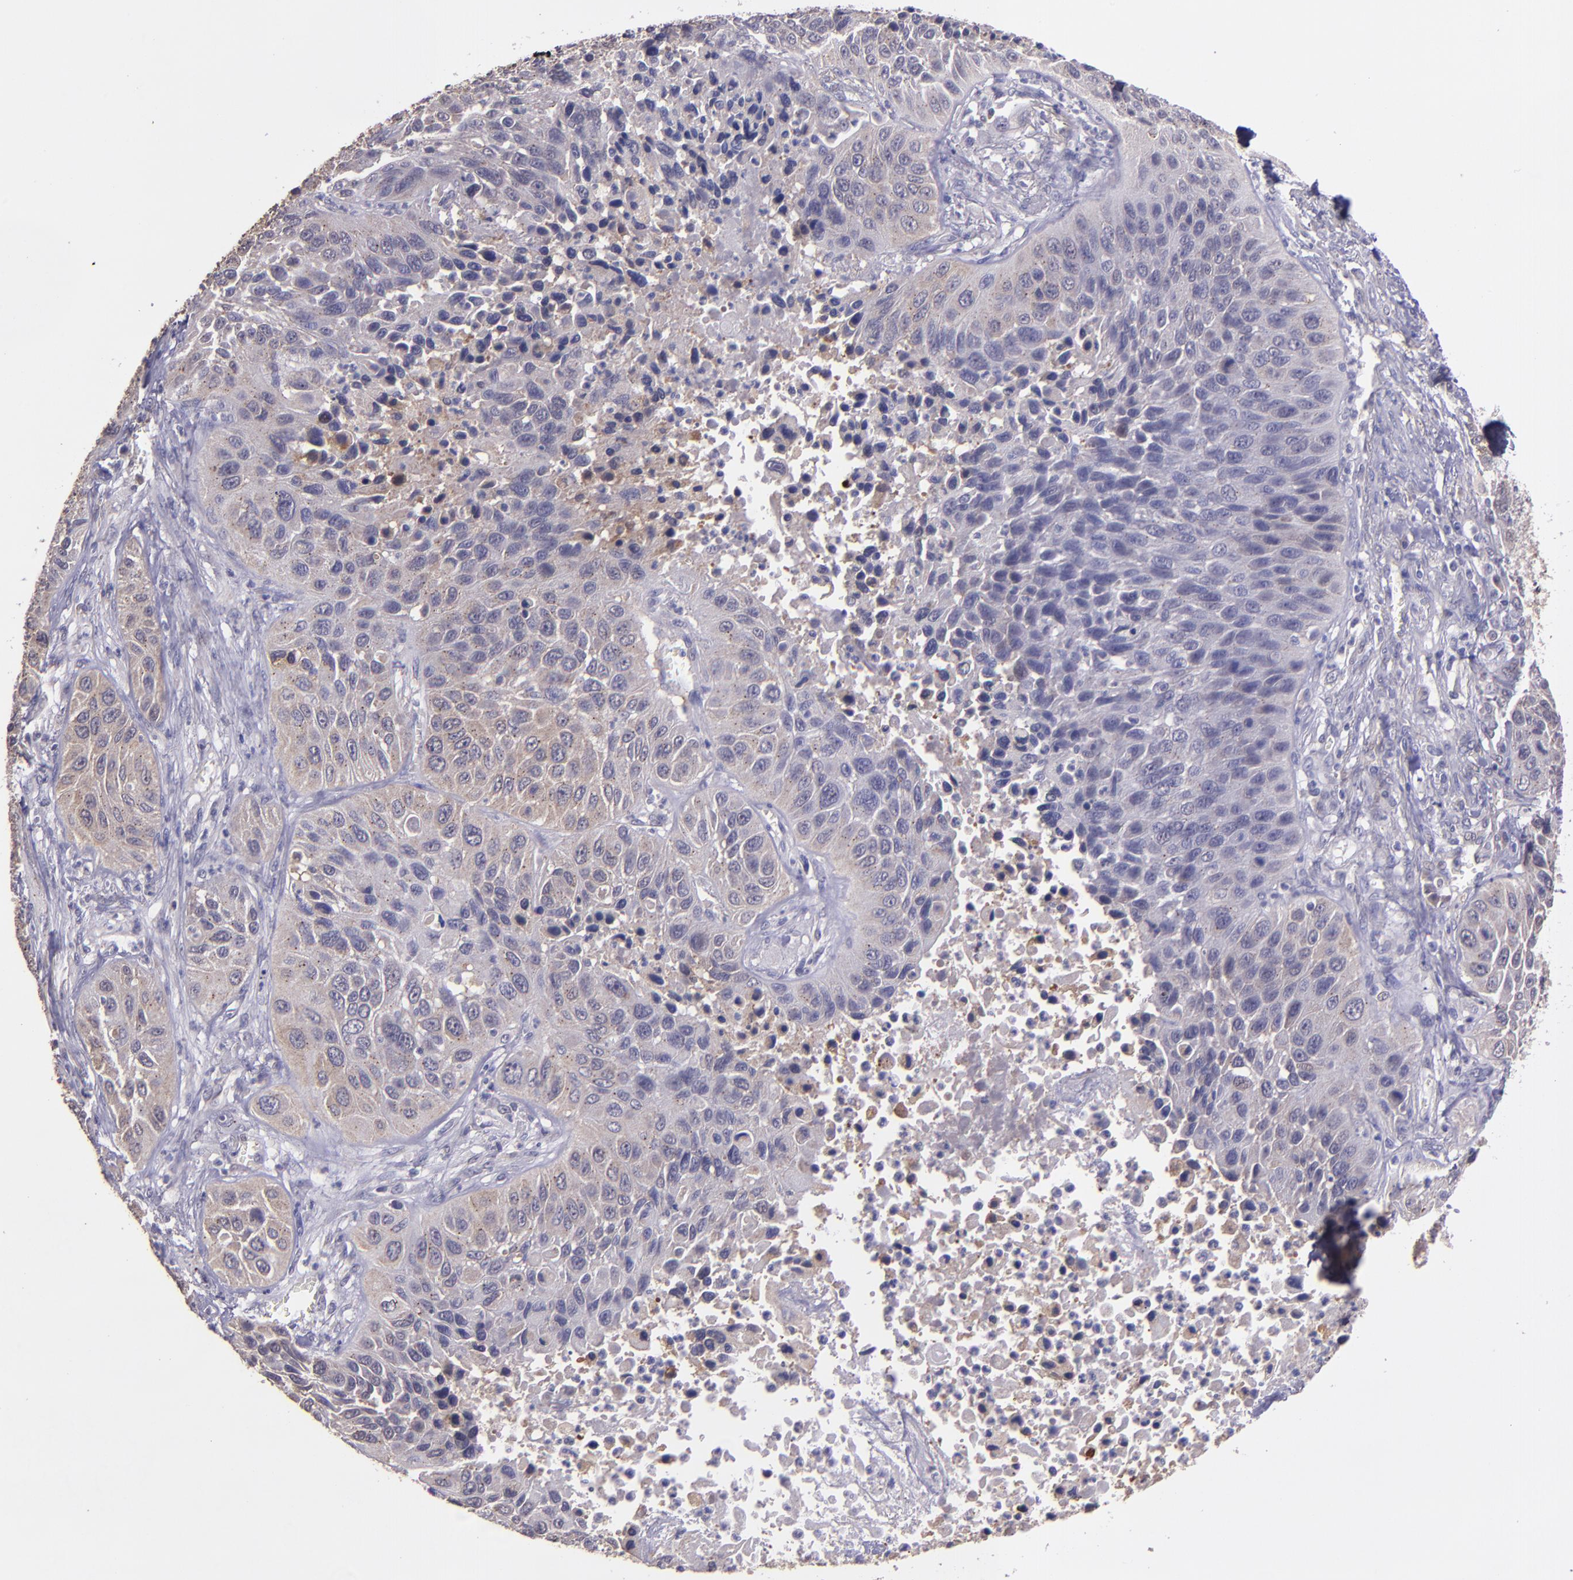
{"staining": {"intensity": "weak", "quantity": "<25%", "location": "cytoplasmic/membranous"}, "tissue": "lung cancer", "cell_type": "Tumor cells", "image_type": "cancer", "snomed": [{"axis": "morphology", "description": "Squamous cell carcinoma, NOS"}, {"axis": "topography", "description": "Lung"}], "caption": "This is an immunohistochemistry image of human squamous cell carcinoma (lung). There is no expression in tumor cells.", "gene": "PAPPA", "patient": {"sex": "female", "age": 76}}